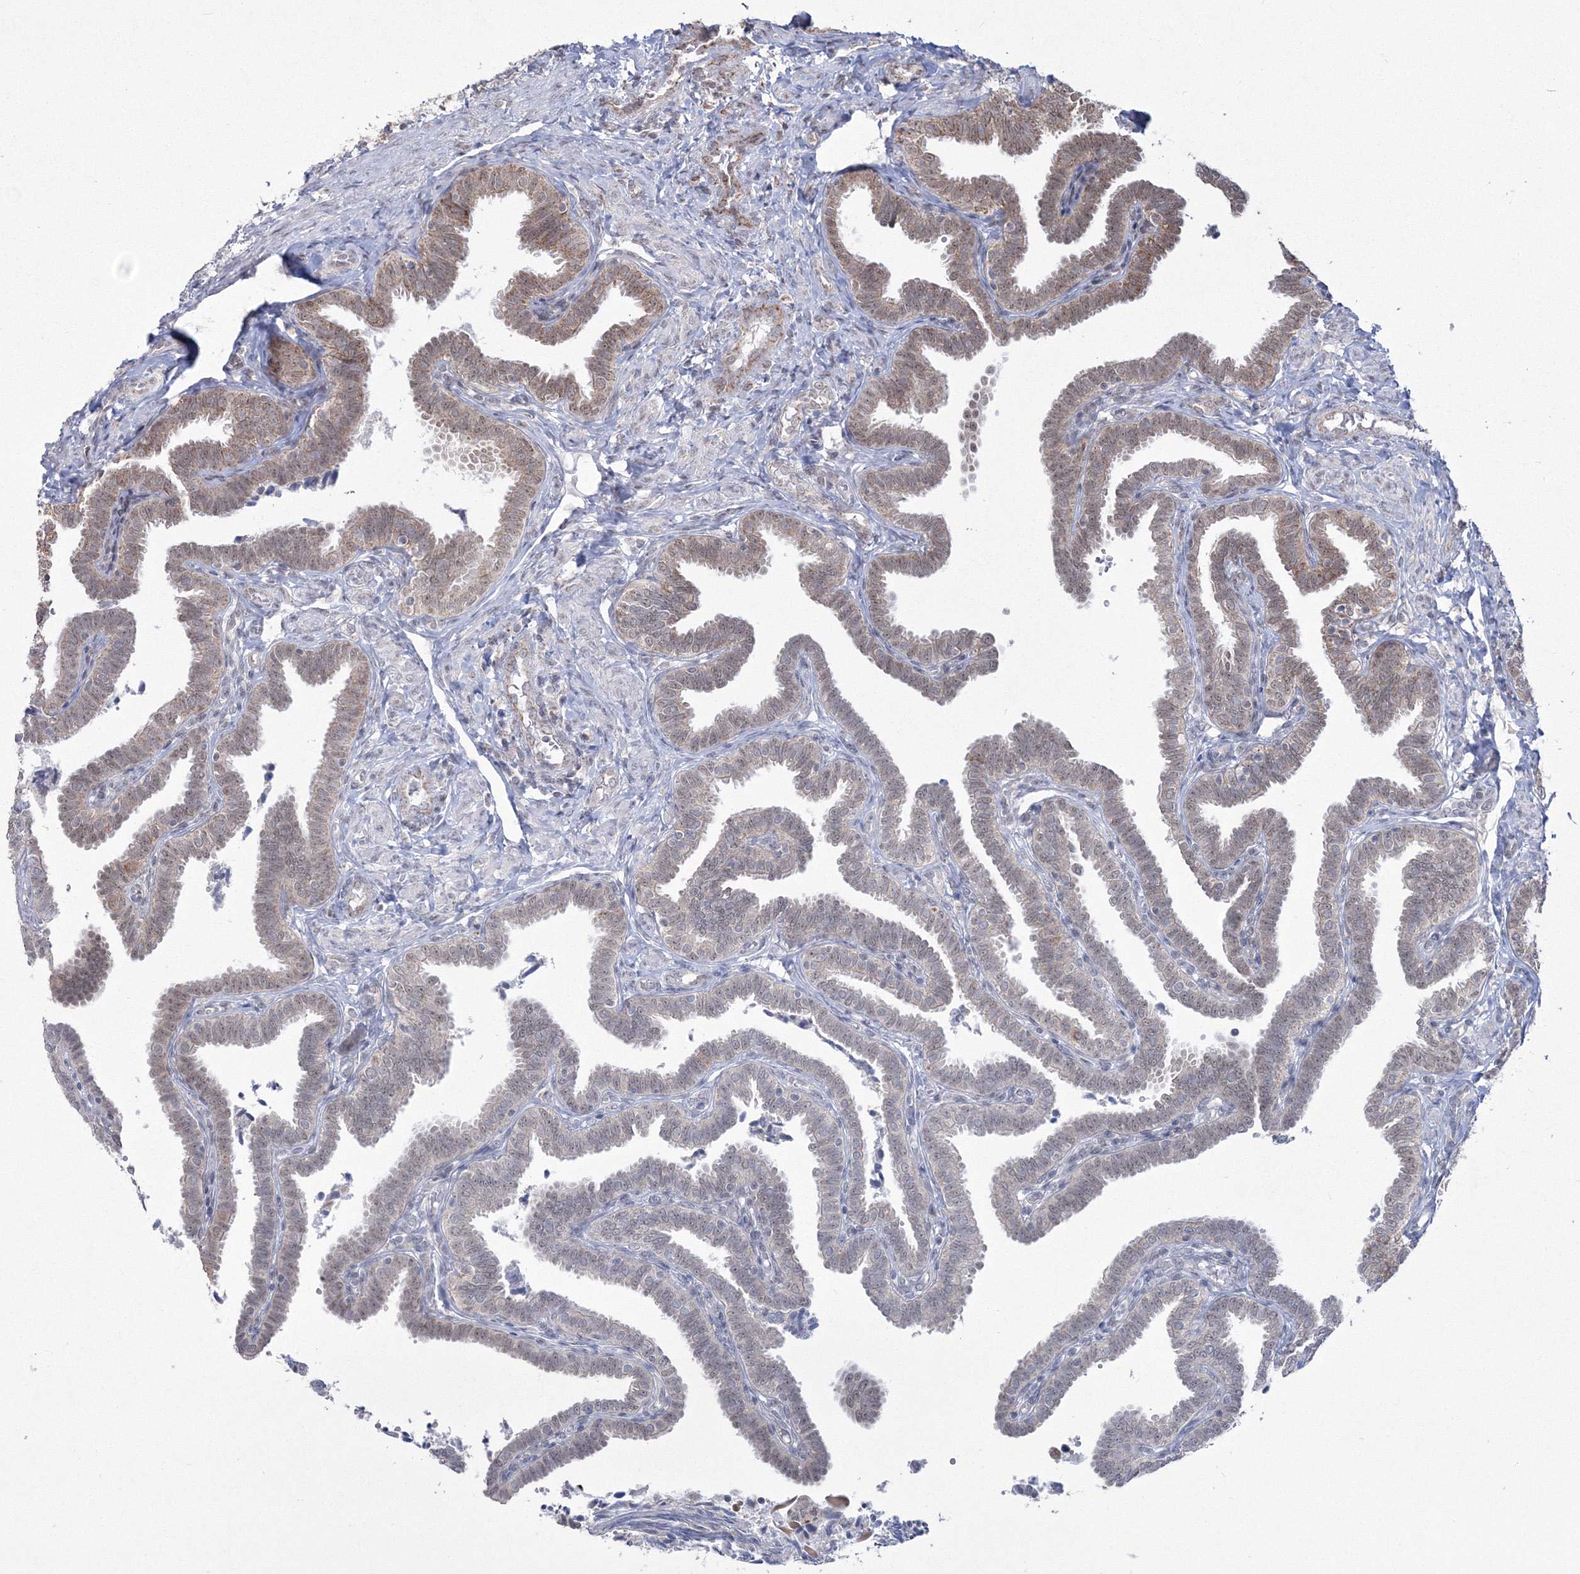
{"staining": {"intensity": "moderate", "quantity": "25%-75%", "location": "cytoplasmic/membranous"}, "tissue": "fallopian tube", "cell_type": "Glandular cells", "image_type": "normal", "snomed": [{"axis": "morphology", "description": "Normal tissue, NOS"}, {"axis": "topography", "description": "Fallopian tube"}], "caption": "A photomicrograph of human fallopian tube stained for a protein reveals moderate cytoplasmic/membranous brown staining in glandular cells.", "gene": "GRSF1", "patient": {"sex": "female", "age": 39}}